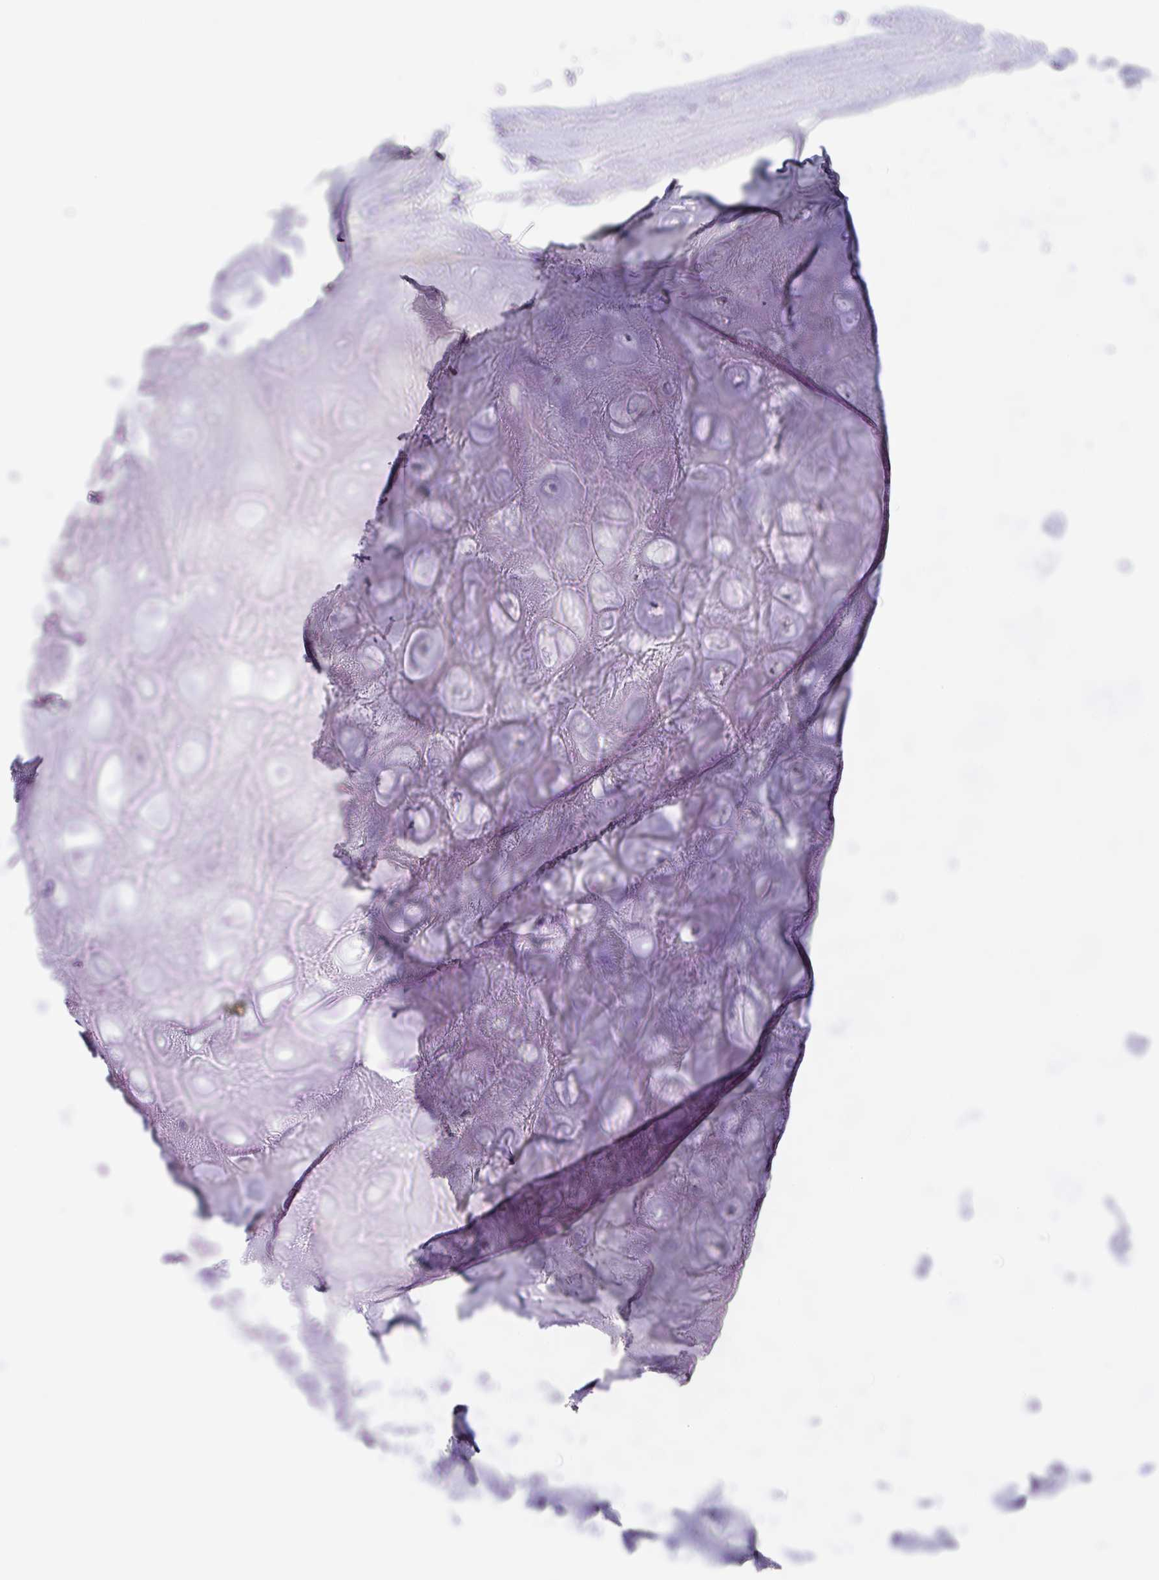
{"staining": {"intensity": "negative", "quantity": "none", "location": "none"}, "tissue": "adipose tissue", "cell_type": "Adipocytes", "image_type": "normal", "snomed": [{"axis": "morphology", "description": "Normal tissue, NOS"}, {"axis": "topography", "description": "Lymph node"}, {"axis": "topography", "description": "Cartilage tissue"}, {"axis": "topography", "description": "Nasopharynx"}], "caption": "High power microscopy histopathology image of an immunohistochemistry micrograph of benign adipose tissue, revealing no significant positivity in adipocytes. Nuclei are stained in blue.", "gene": "LENG9", "patient": {"sex": "male", "age": 63}}